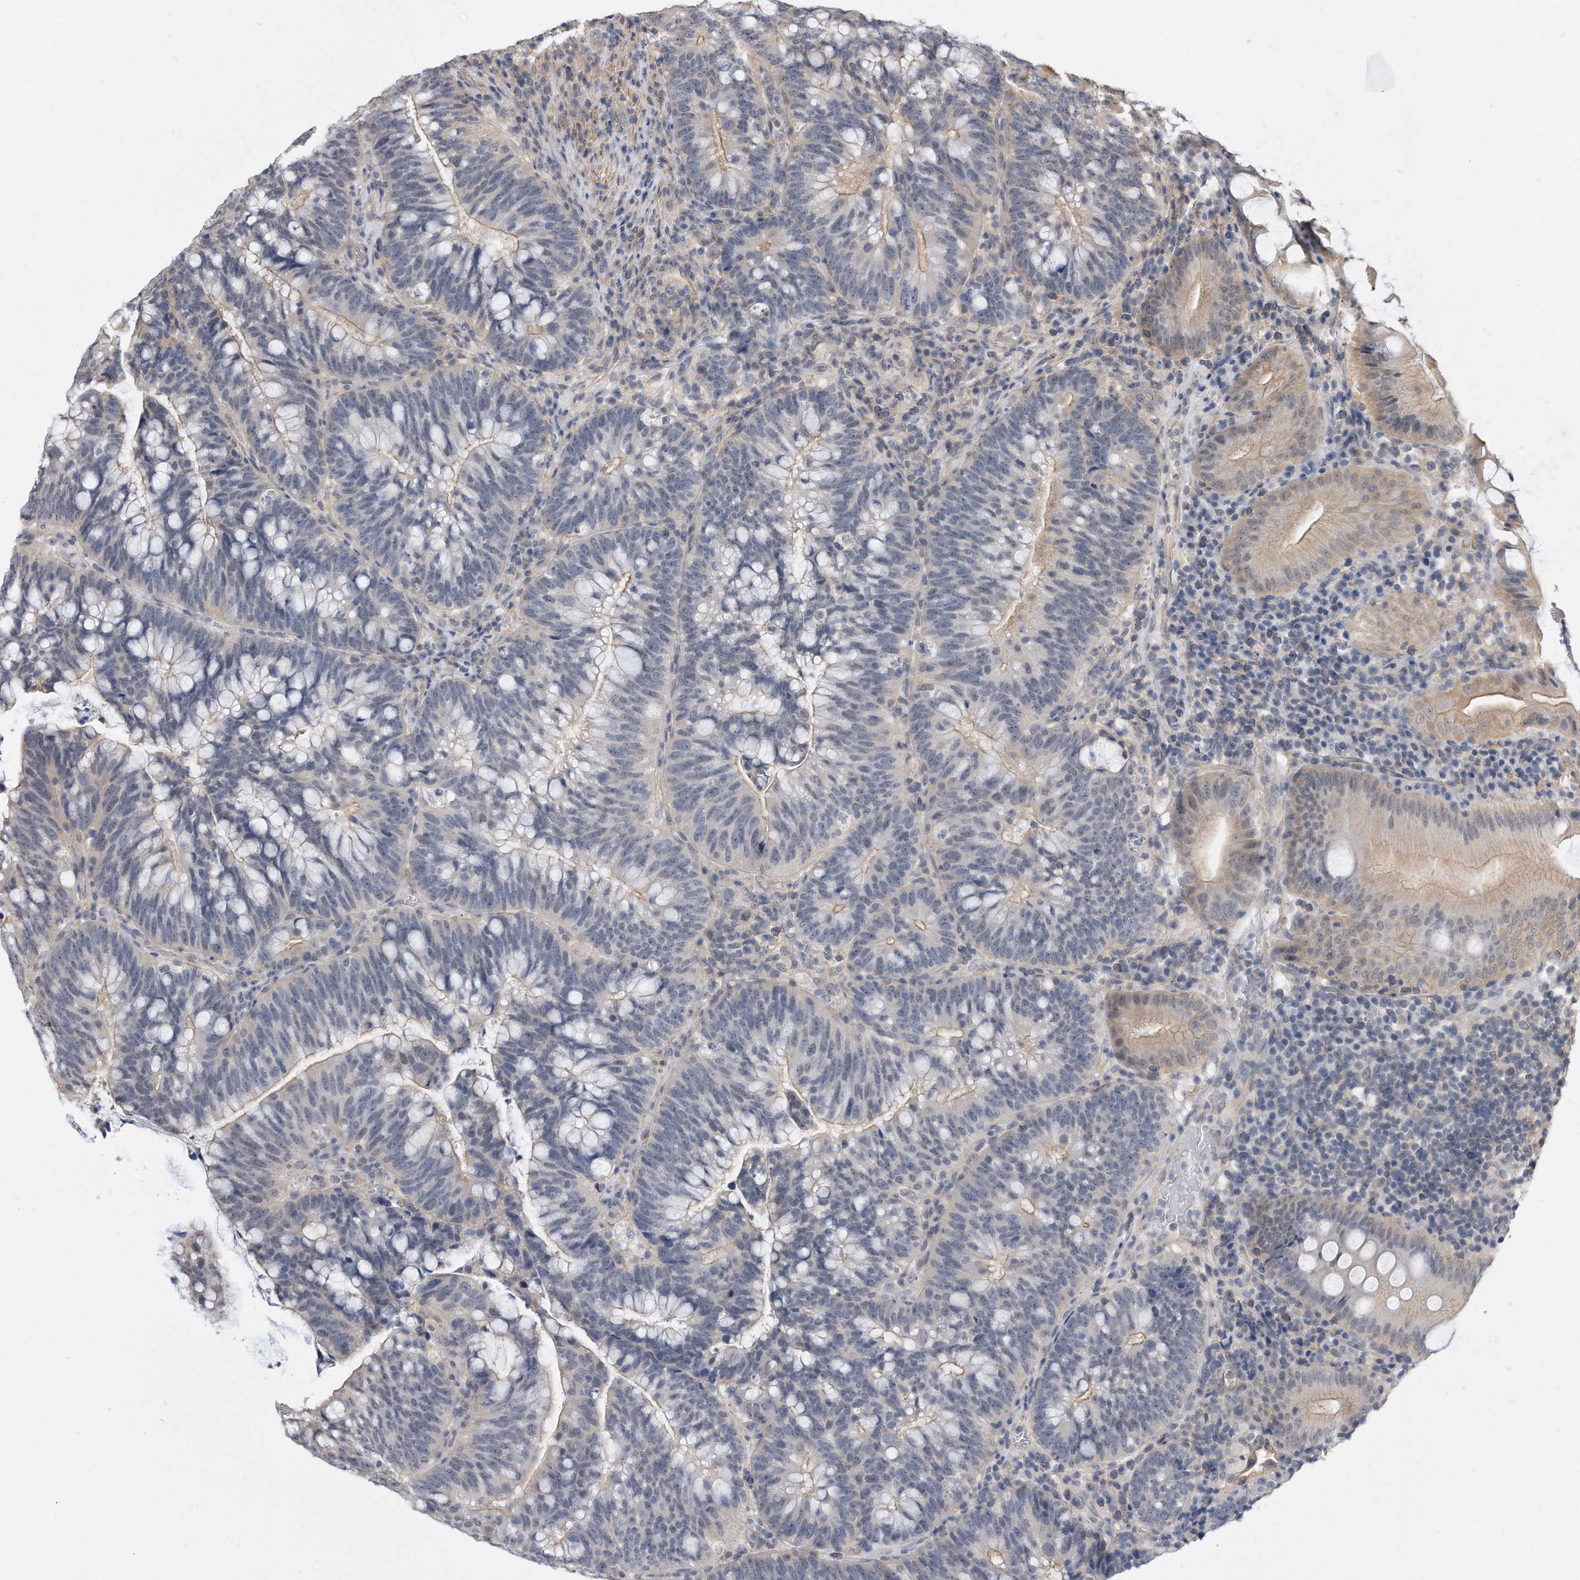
{"staining": {"intensity": "weak", "quantity": "<25%", "location": "cytoplasmic/membranous"}, "tissue": "colorectal cancer", "cell_type": "Tumor cells", "image_type": "cancer", "snomed": [{"axis": "morphology", "description": "Adenocarcinoma, NOS"}, {"axis": "topography", "description": "Colon"}], "caption": "This is an IHC image of human colorectal cancer (adenocarcinoma). There is no positivity in tumor cells.", "gene": "TCP1", "patient": {"sex": "female", "age": 66}}